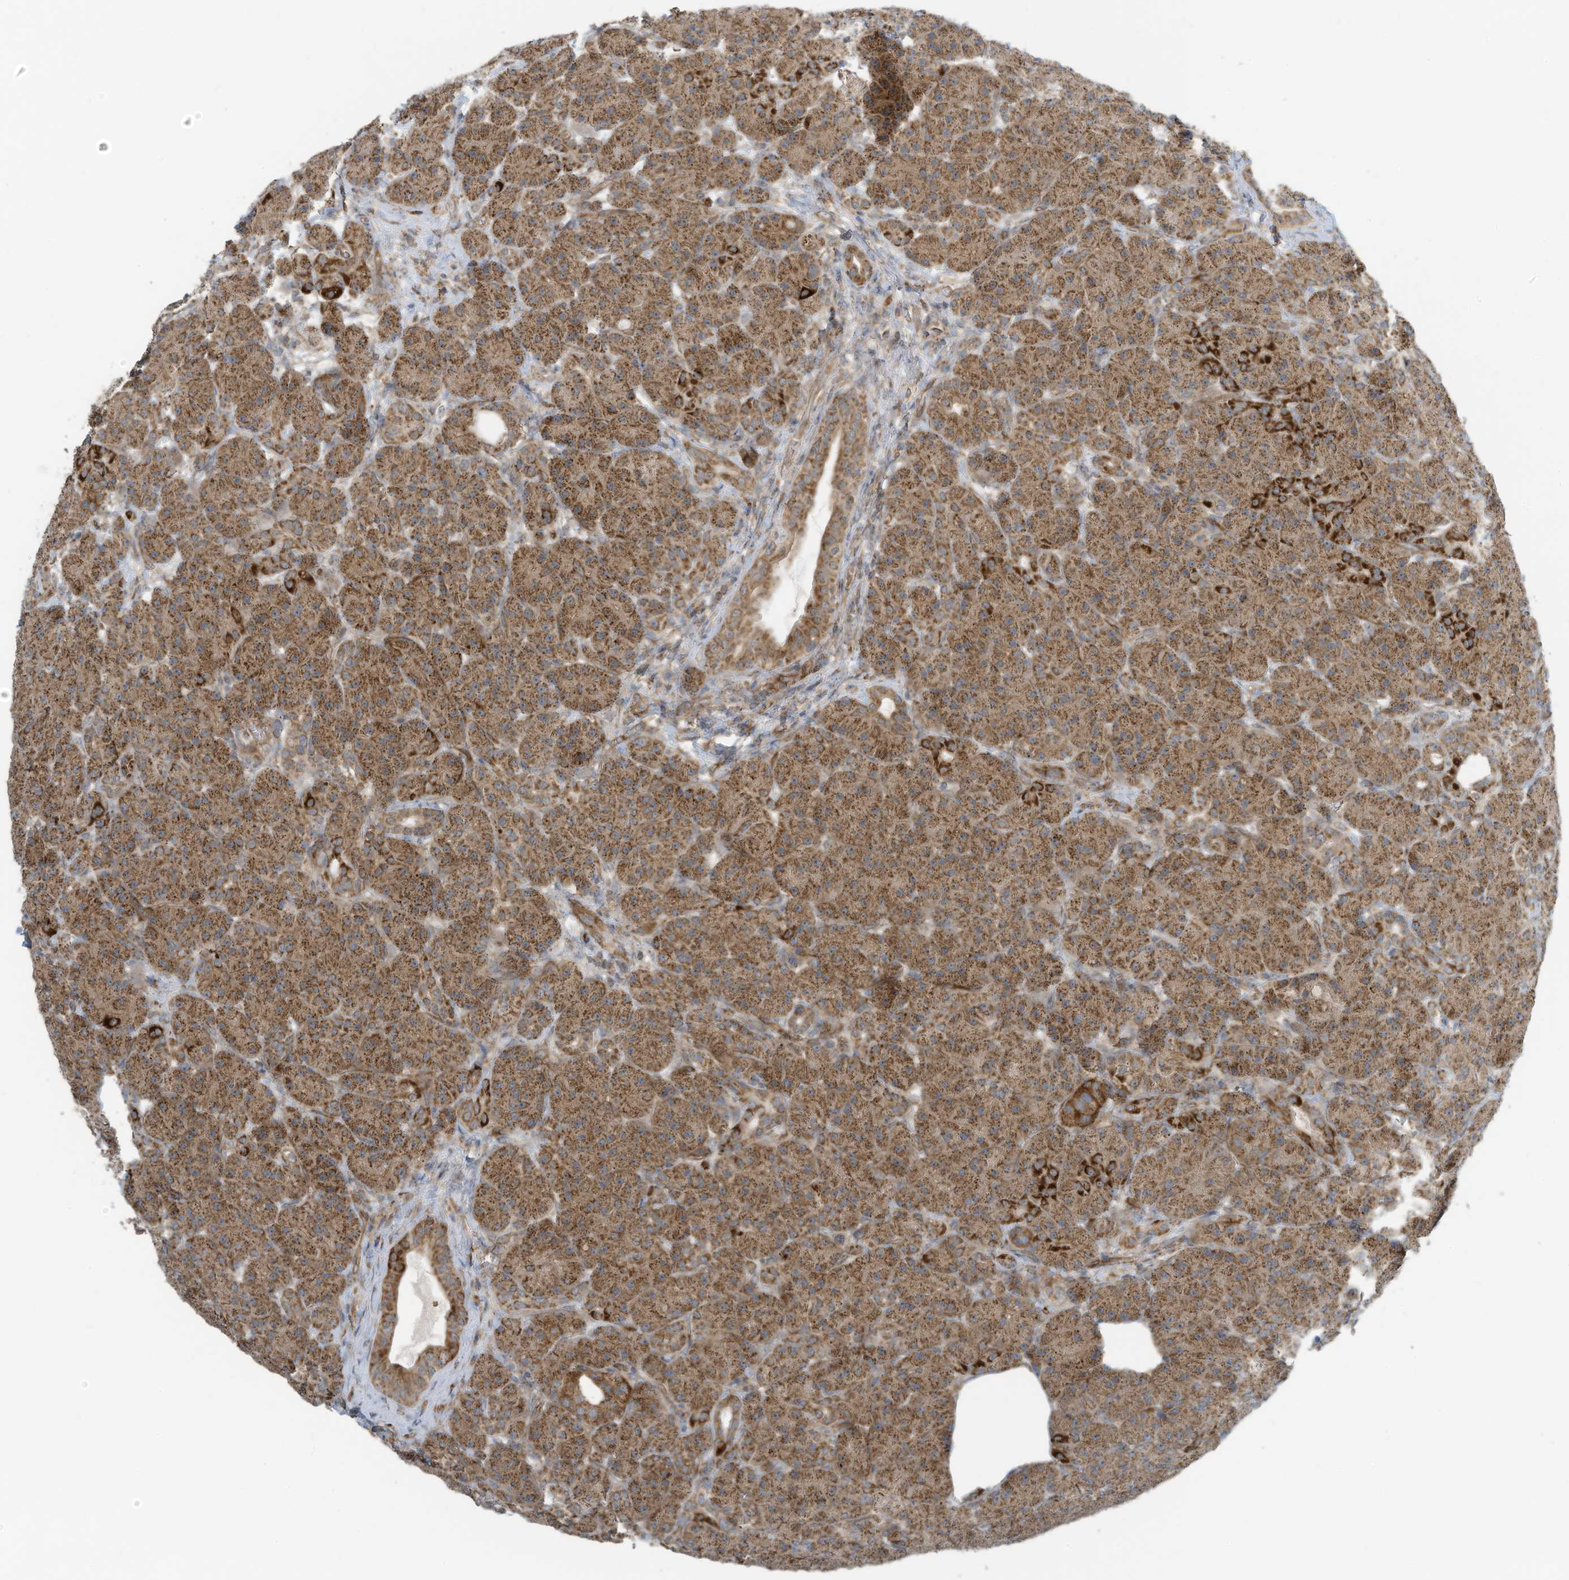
{"staining": {"intensity": "moderate", "quantity": ">75%", "location": "cytoplasmic/membranous"}, "tissue": "pancreas", "cell_type": "Exocrine glandular cells", "image_type": "normal", "snomed": [{"axis": "morphology", "description": "Normal tissue, NOS"}, {"axis": "topography", "description": "Pancreas"}], "caption": "IHC (DAB) staining of benign human pancreas reveals moderate cytoplasmic/membranous protein expression in approximately >75% of exocrine glandular cells. (Stains: DAB in brown, nuclei in blue, Microscopy: brightfield microscopy at high magnification).", "gene": "METTL6", "patient": {"sex": "male", "age": 63}}